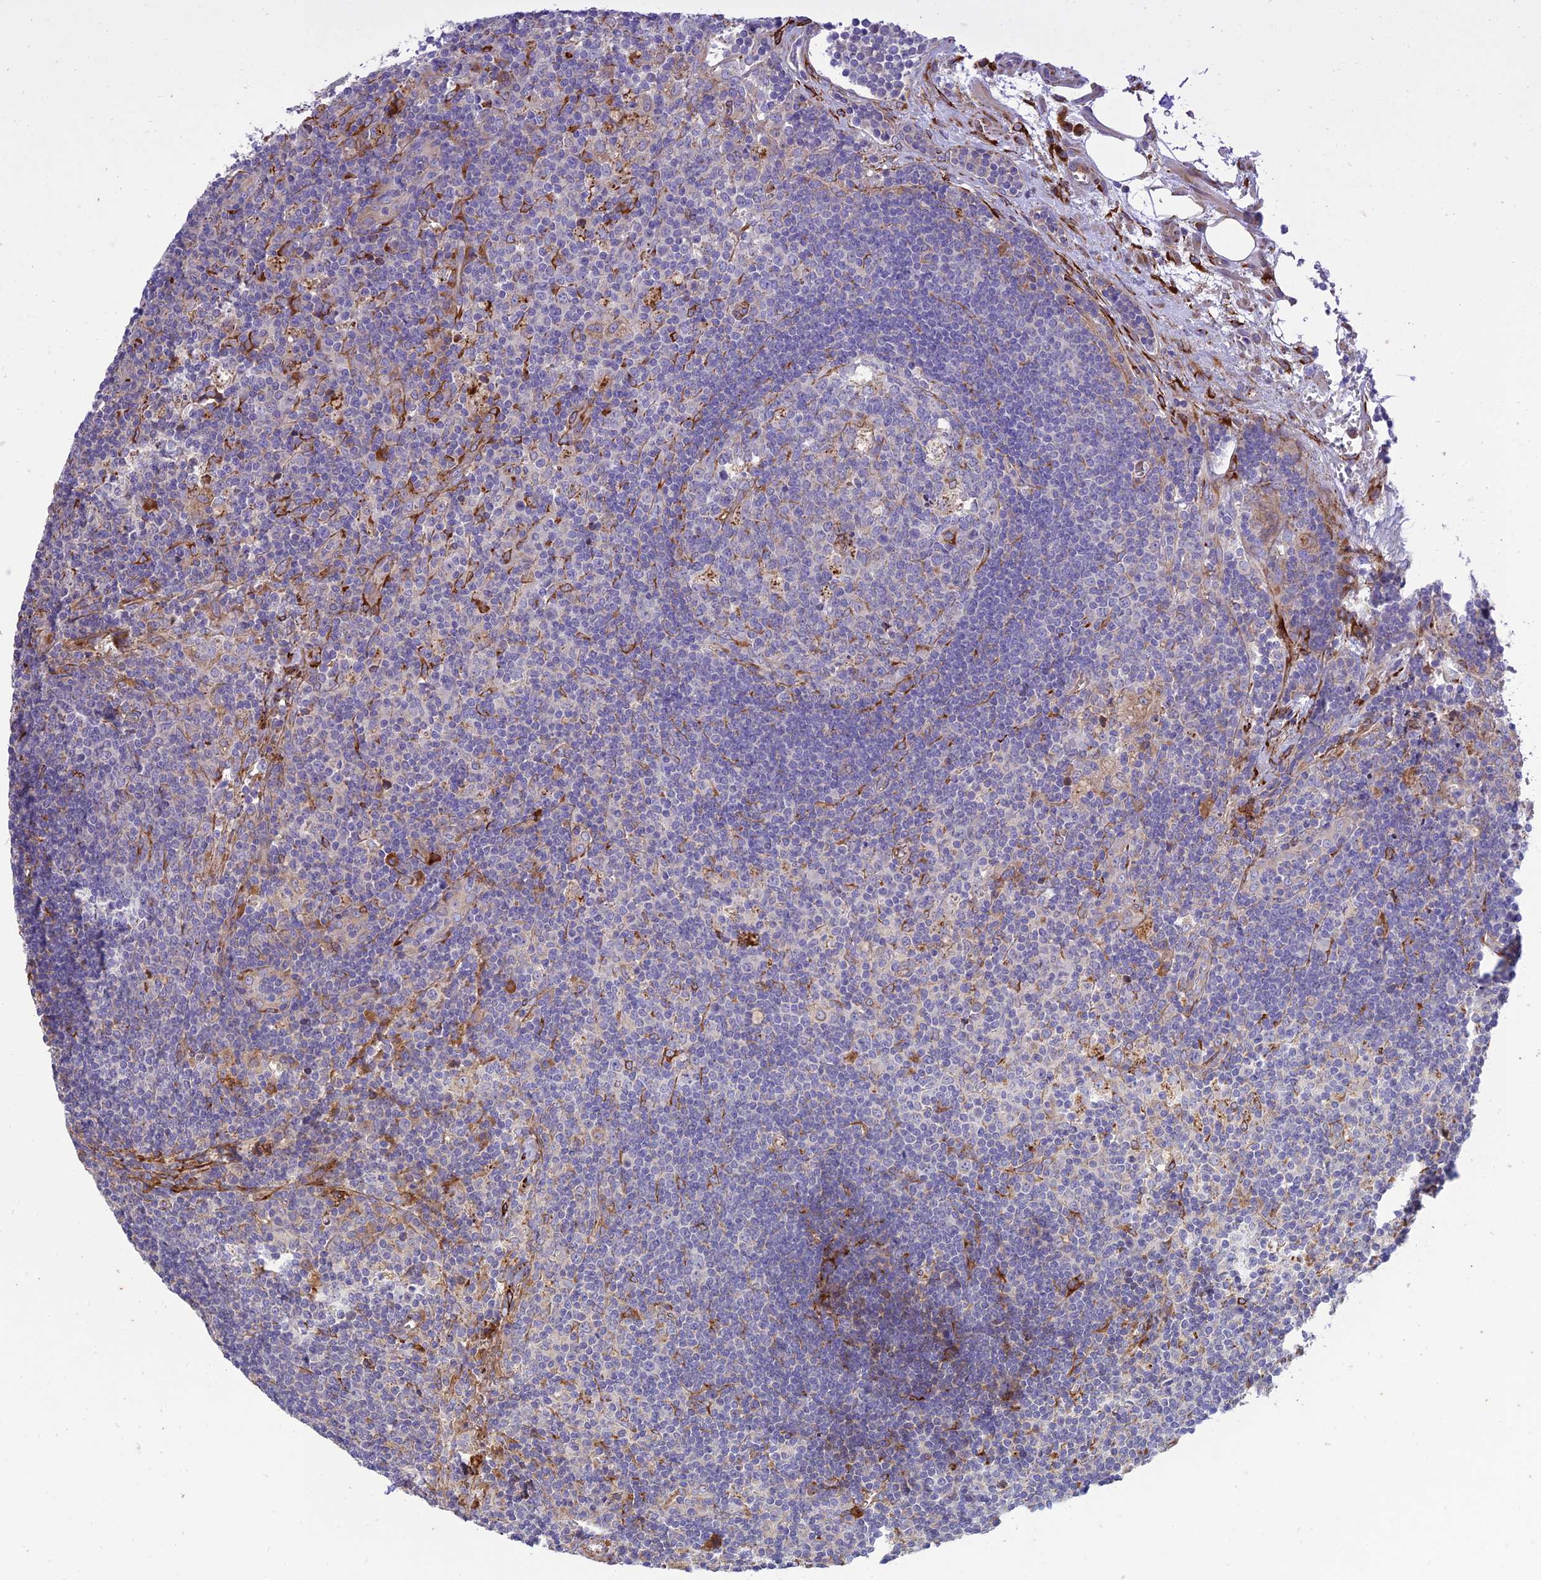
{"staining": {"intensity": "moderate", "quantity": "<25%", "location": "cytoplasmic/membranous"}, "tissue": "lymph node", "cell_type": "Germinal center cells", "image_type": "normal", "snomed": [{"axis": "morphology", "description": "Normal tissue, NOS"}, {"axis": "topography", "description": "Lymph node"}], "caption": "Immunohistochemistry photomicrograph of unremarkable lymph node: human lymph node stained using immunohistochemistry (IHC) displays low levels of moderate protein expression localized specifically in the cytoplasmic/membranous of germinal center cells, appearing as a cytoplasmic/membranous brown color.", "gene": "RCN3", "patient": {"sex": "male", "age": 58}}